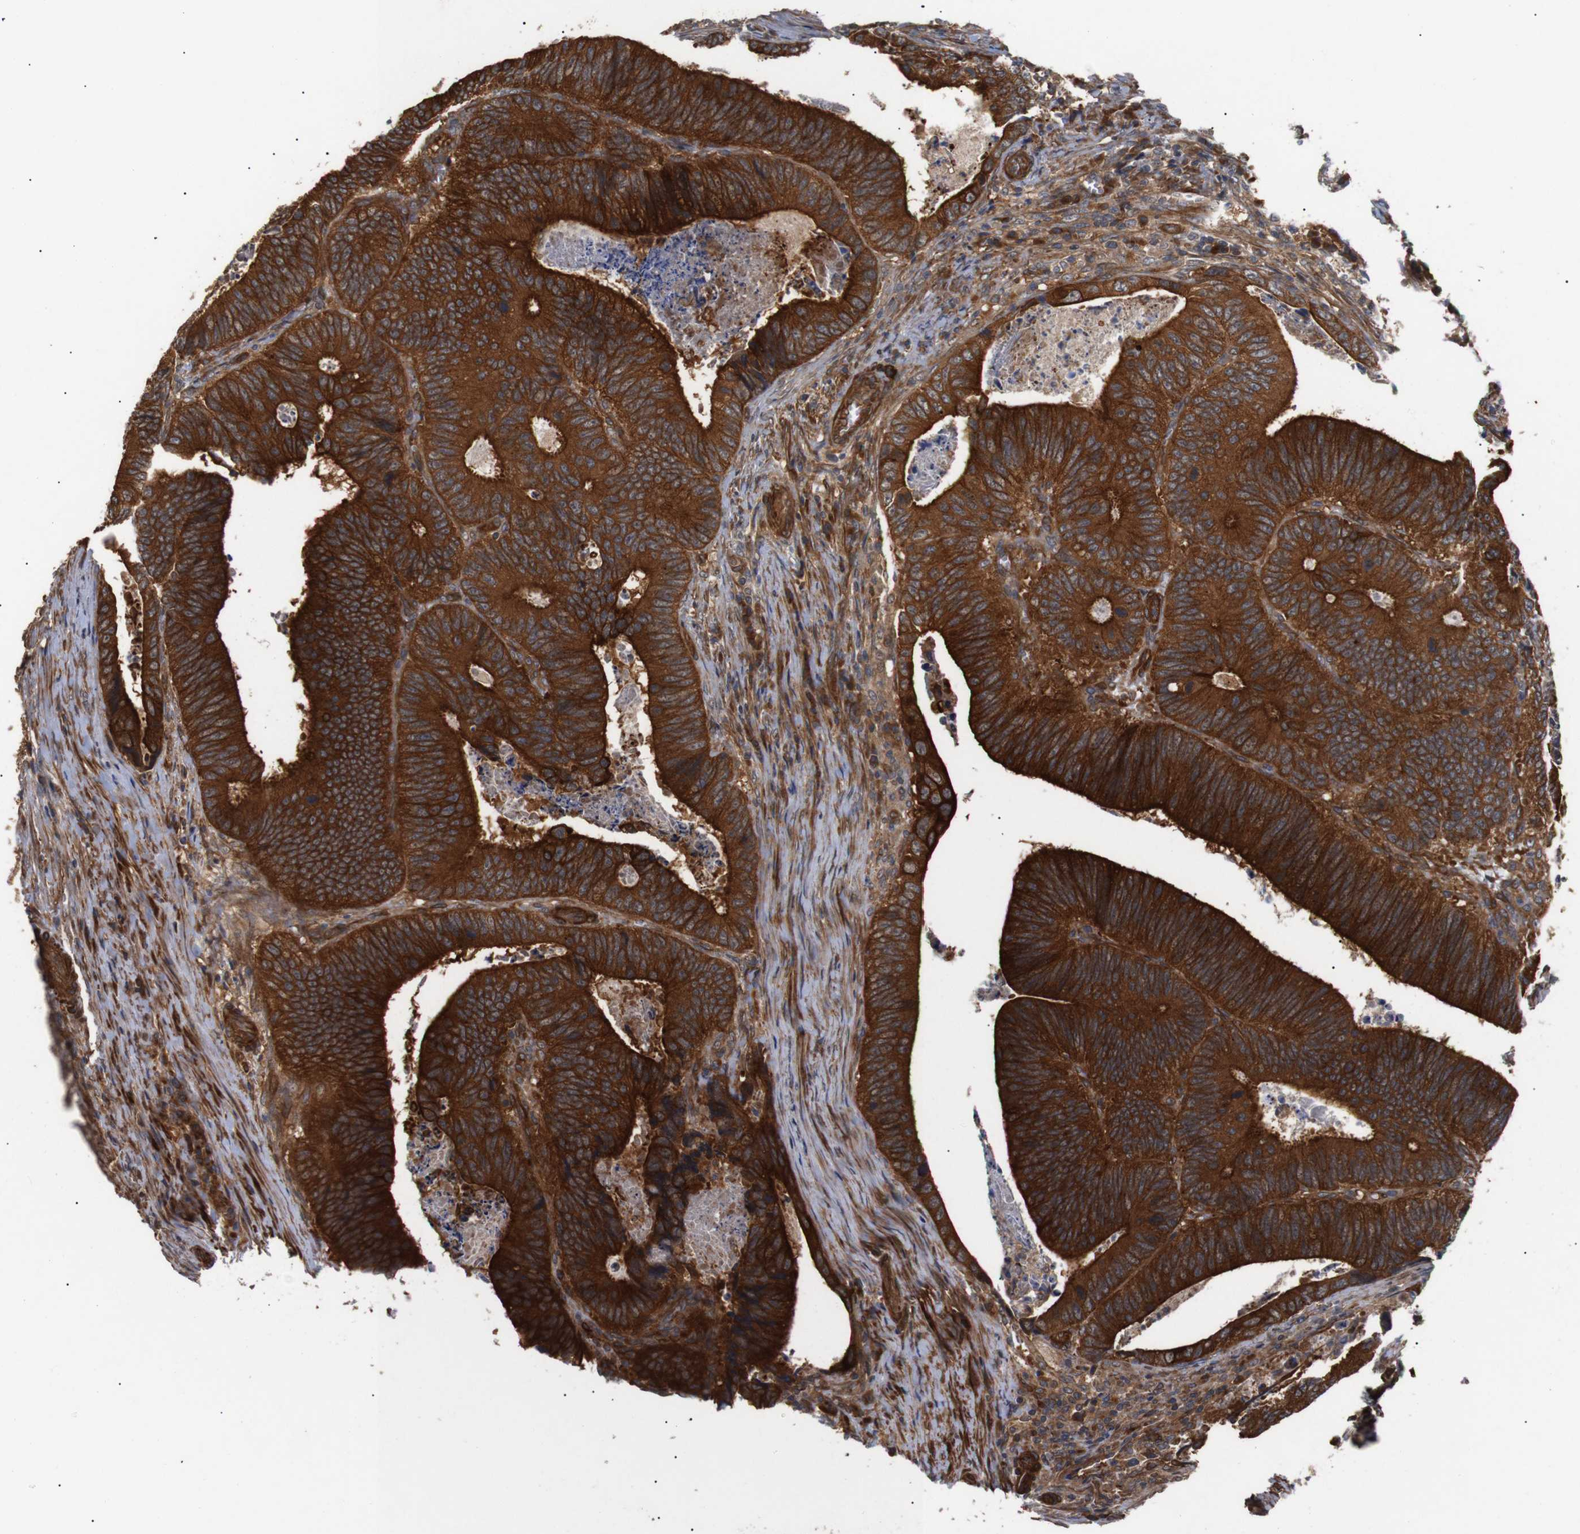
{"staining": {"intensity": "strong", "quantity": ">75%", "location": "cytoplasmic/membranous"}, "tissue": "colorectal cancer", "cell_type": "Tumor cells", "image_type": "cancer", "snomed": [{"axis": "morphology", "description": "Inflammation, NOS"}, {"axis": "morphology", "description": "Adenocarcinoma, NOS"}, {"axis": "topography", "description": "Colon"}], "caption": "About >75% of tumor cells in human colorectal cancer (adenocarcinoma) display strong cytoplasmic/membranous protein positivity as visualized by brown immunohistochemical staining.", "gene": "PAWR", "patient": {"sex": "male", "age": 72}}